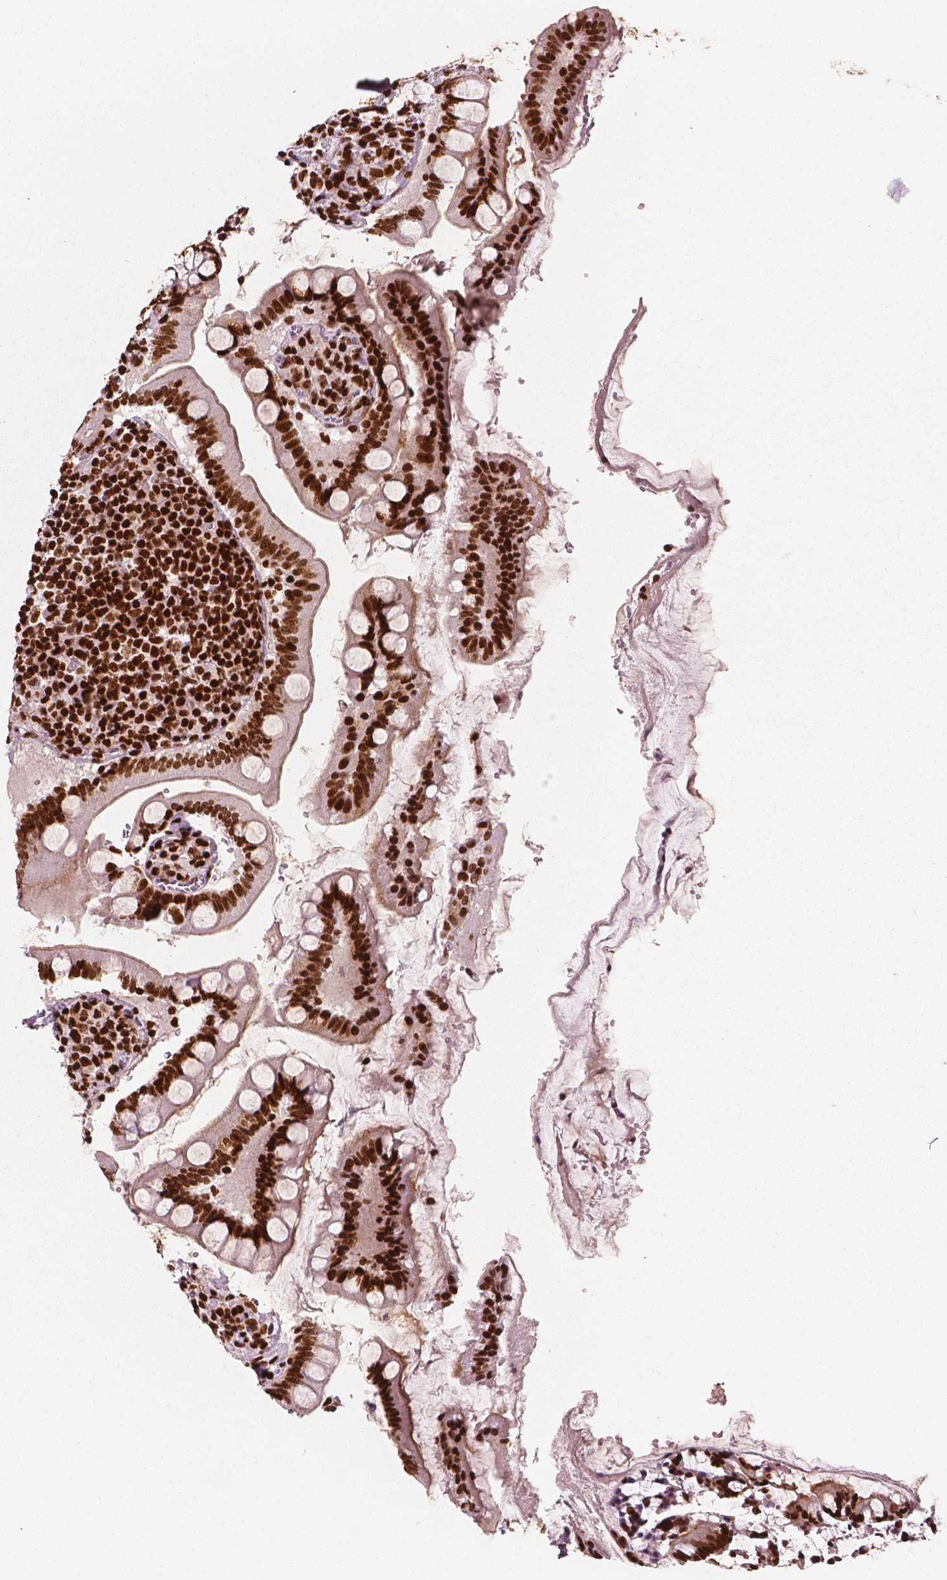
{"staining": {"intensity": "strong", "quantity": ">75%", "location": "nuclear"}, "tissue": "small intestine", "cell_type": "Glandular cells", "image_type": "normal", "snomed": [{"axis": "morphology", "description": "Normal tissue, NOS"}, {"axis": "topography", "description": "Small intestine"}], "caption": "Human small intestine stained with a brown dye exhibits strong nuclear positive positivity in about >75% of glandular cells.", "gene": "CTCF", "patient": {"sex": "female", "age": 56}}